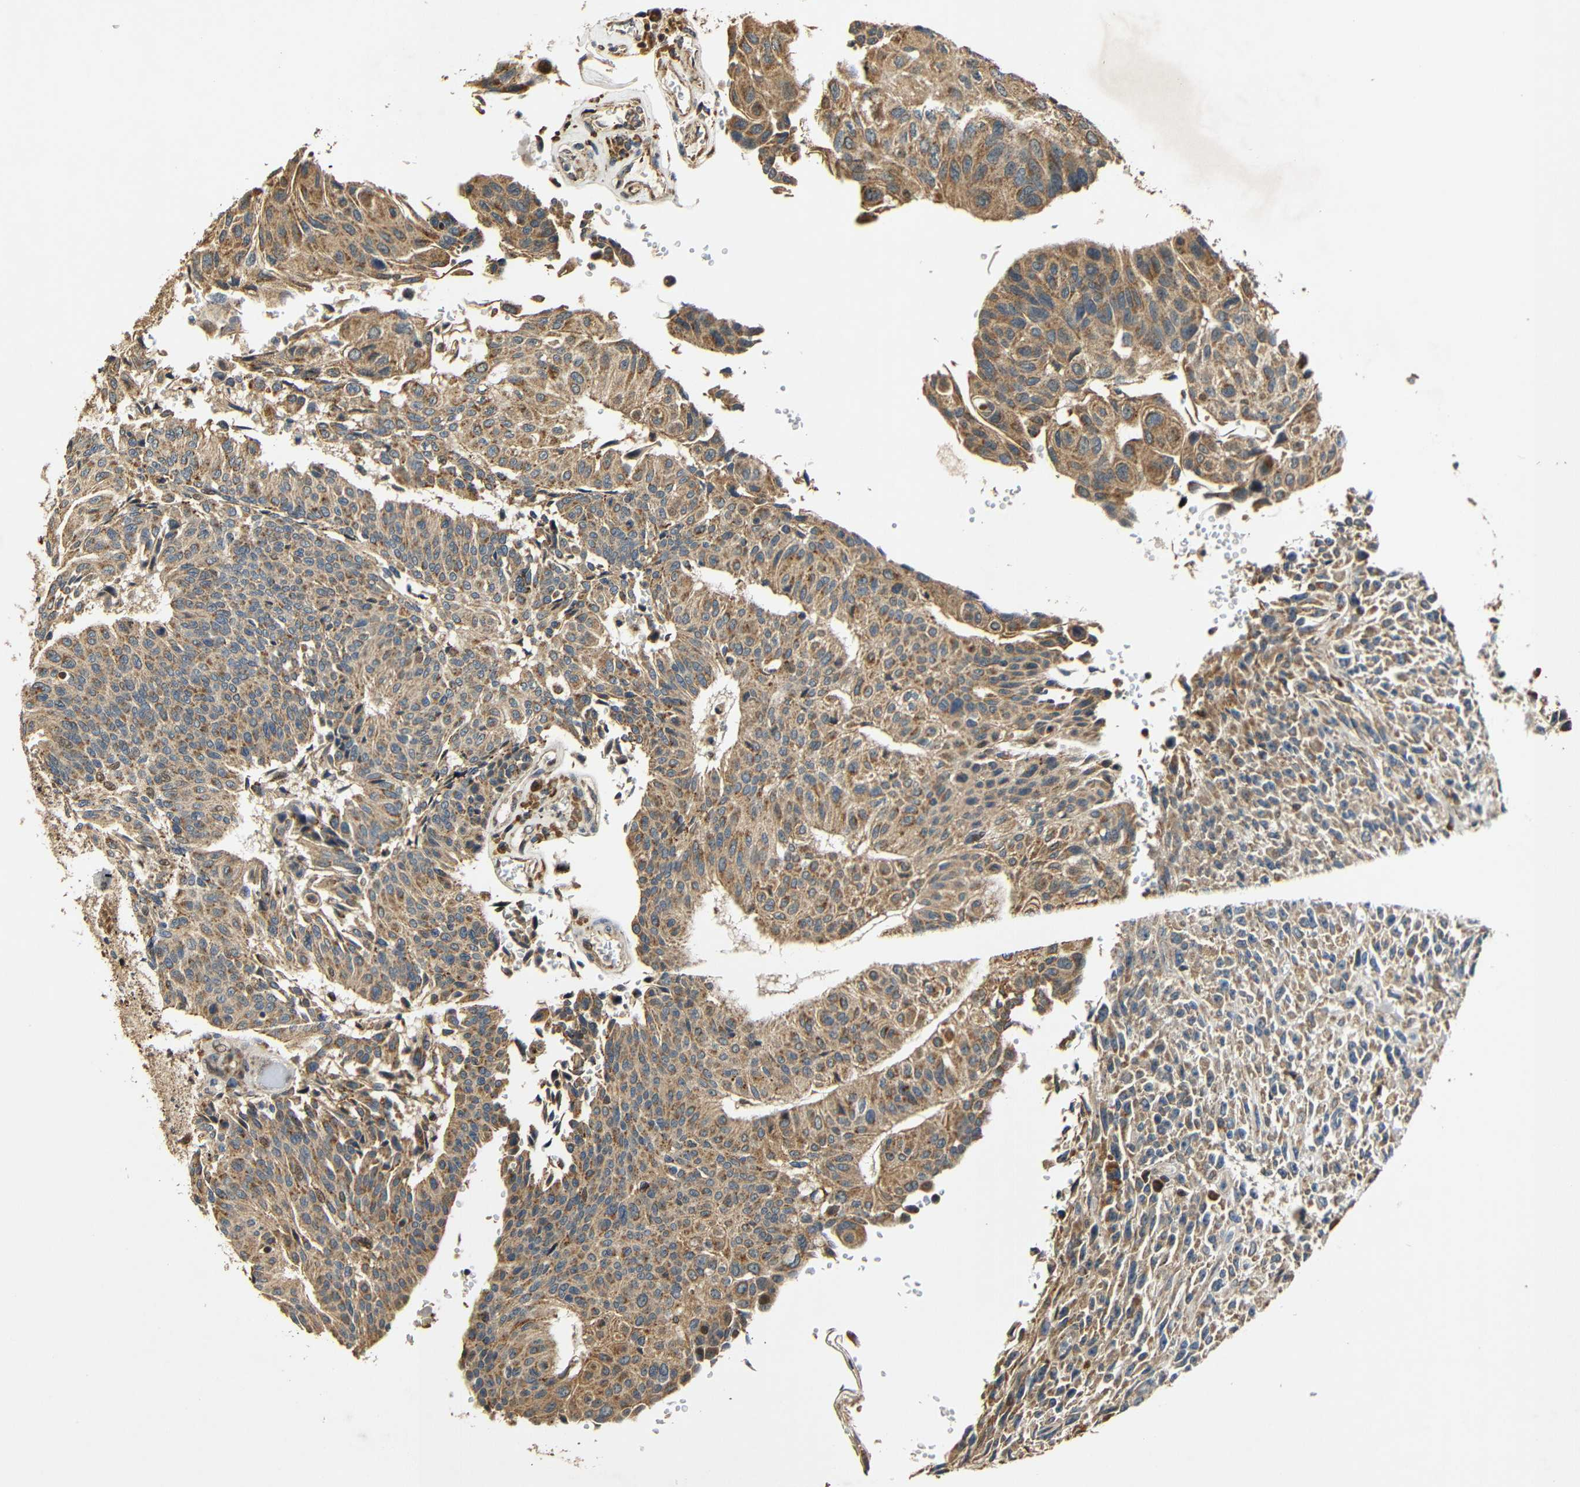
{"staining": {"intensity": "moderate", "quantity": ">75%", "location": "cytoplasmic/membranous"}, "tissue": "urothelial cancer", "cell_type": "Tumor cells", "image_type": "cancer", "snomed": [{"axis": "morphology", "description": "Urothelial carcinoma, High grade"}, {"axis": "topography", "description": "Urinary bladder"}], "caption": "Immunohistochemical staining of urothelial cancer demonstrates medium levels of moderate cytoplasmic/membranous protein staining in approximately >75% of tumor cells.", "gene": "KAZALD1", "patient": {"sex": "male", "age": 66}}